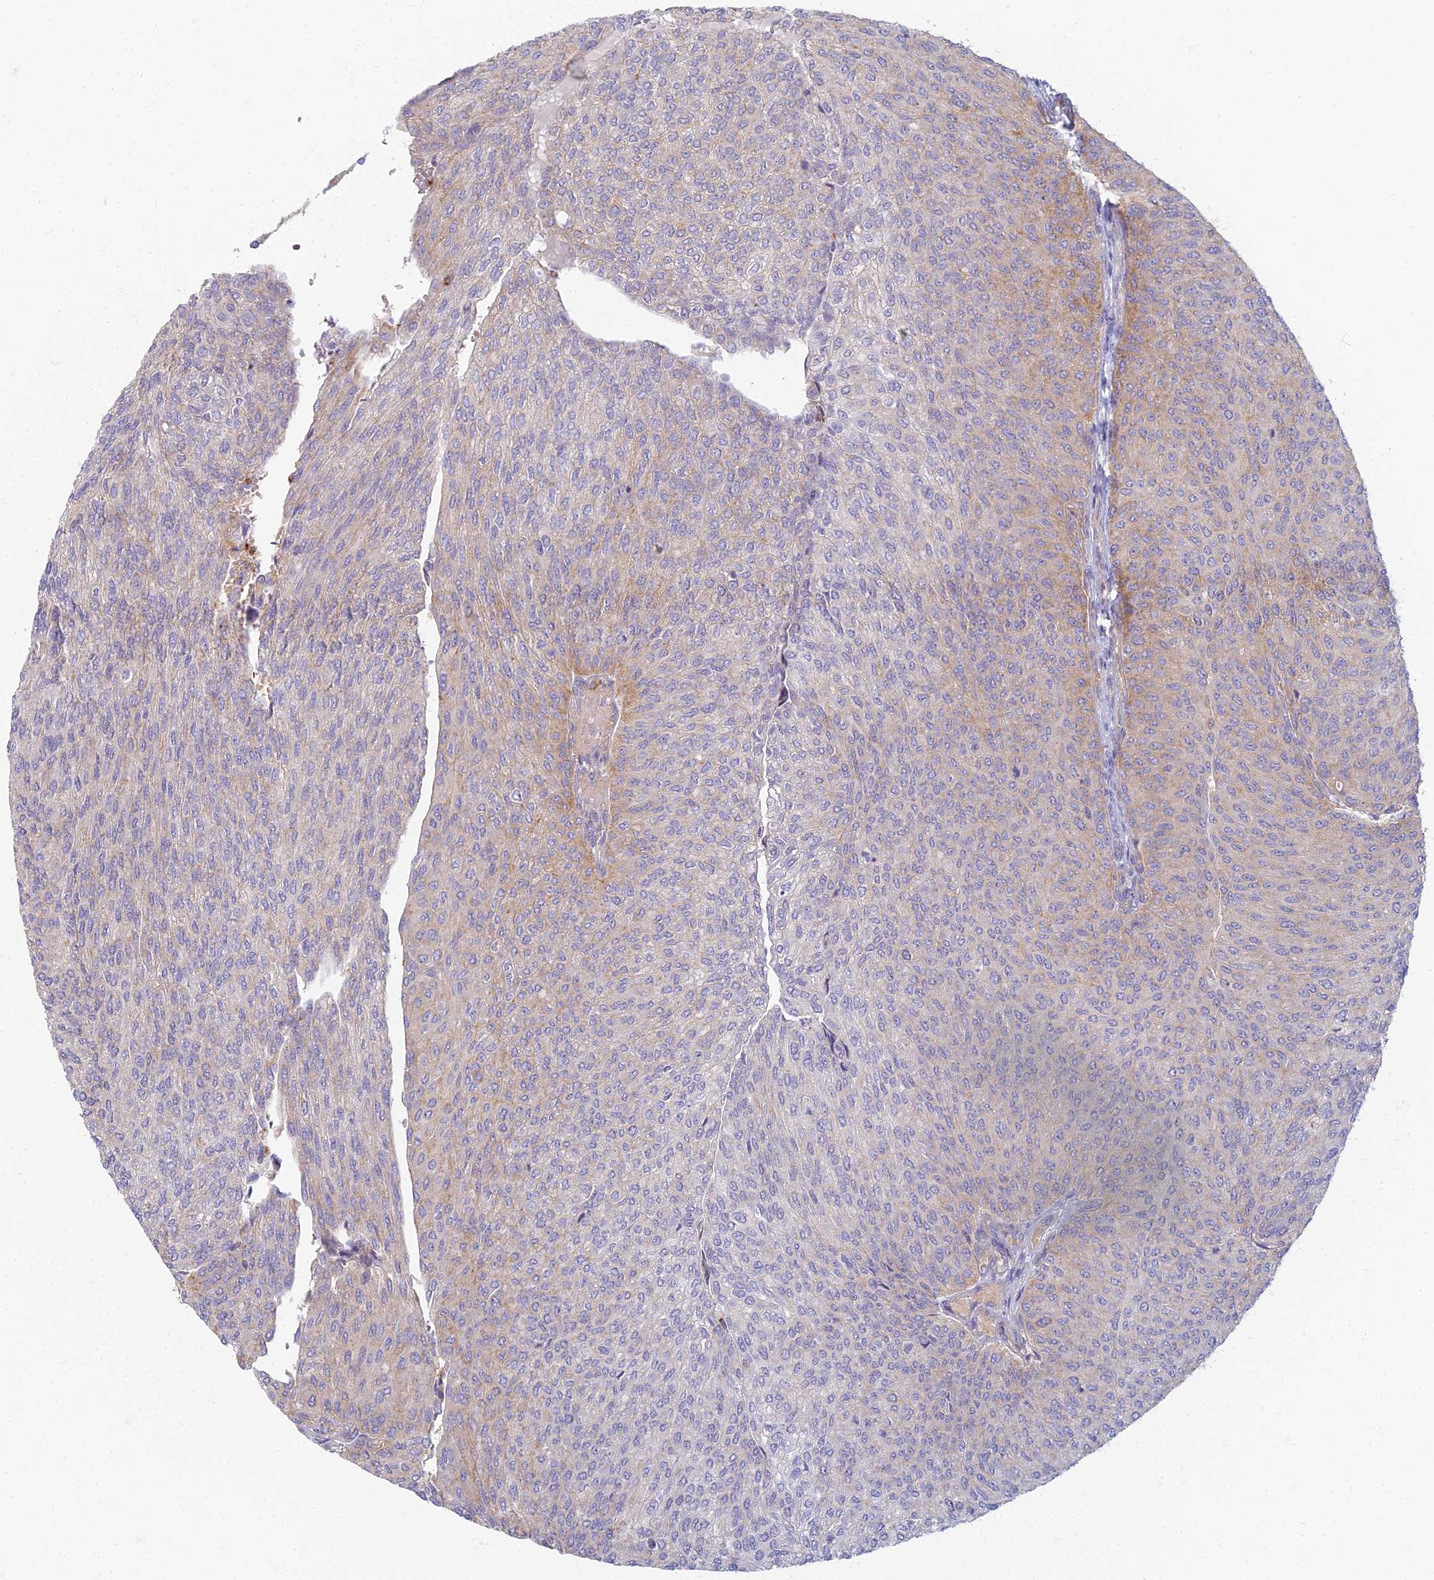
{"staining": {"intensity": "weak", "quantity": "25%-75%", "location": "cytoplasmic/membranous"}, "tissue": "urothelial cancer", "cell_type": "Tumor cells", "image_type": "cancer", "snomed": [{"axis": "morphology", "description": "Urothelial carcinoma, High grade"}, {"axis": "topography", "description": "Urinary bladder"}], "caption": "DAB (3,3'-diaminobenzidine) immunohistochemical staining of human urothelial cancer demonstrates weak cytoplasmic/membranous protein staining in about 25%-75% of tumor cells.", "gene": "PROX2", "patient": {"sex": "female", "age": 79}}